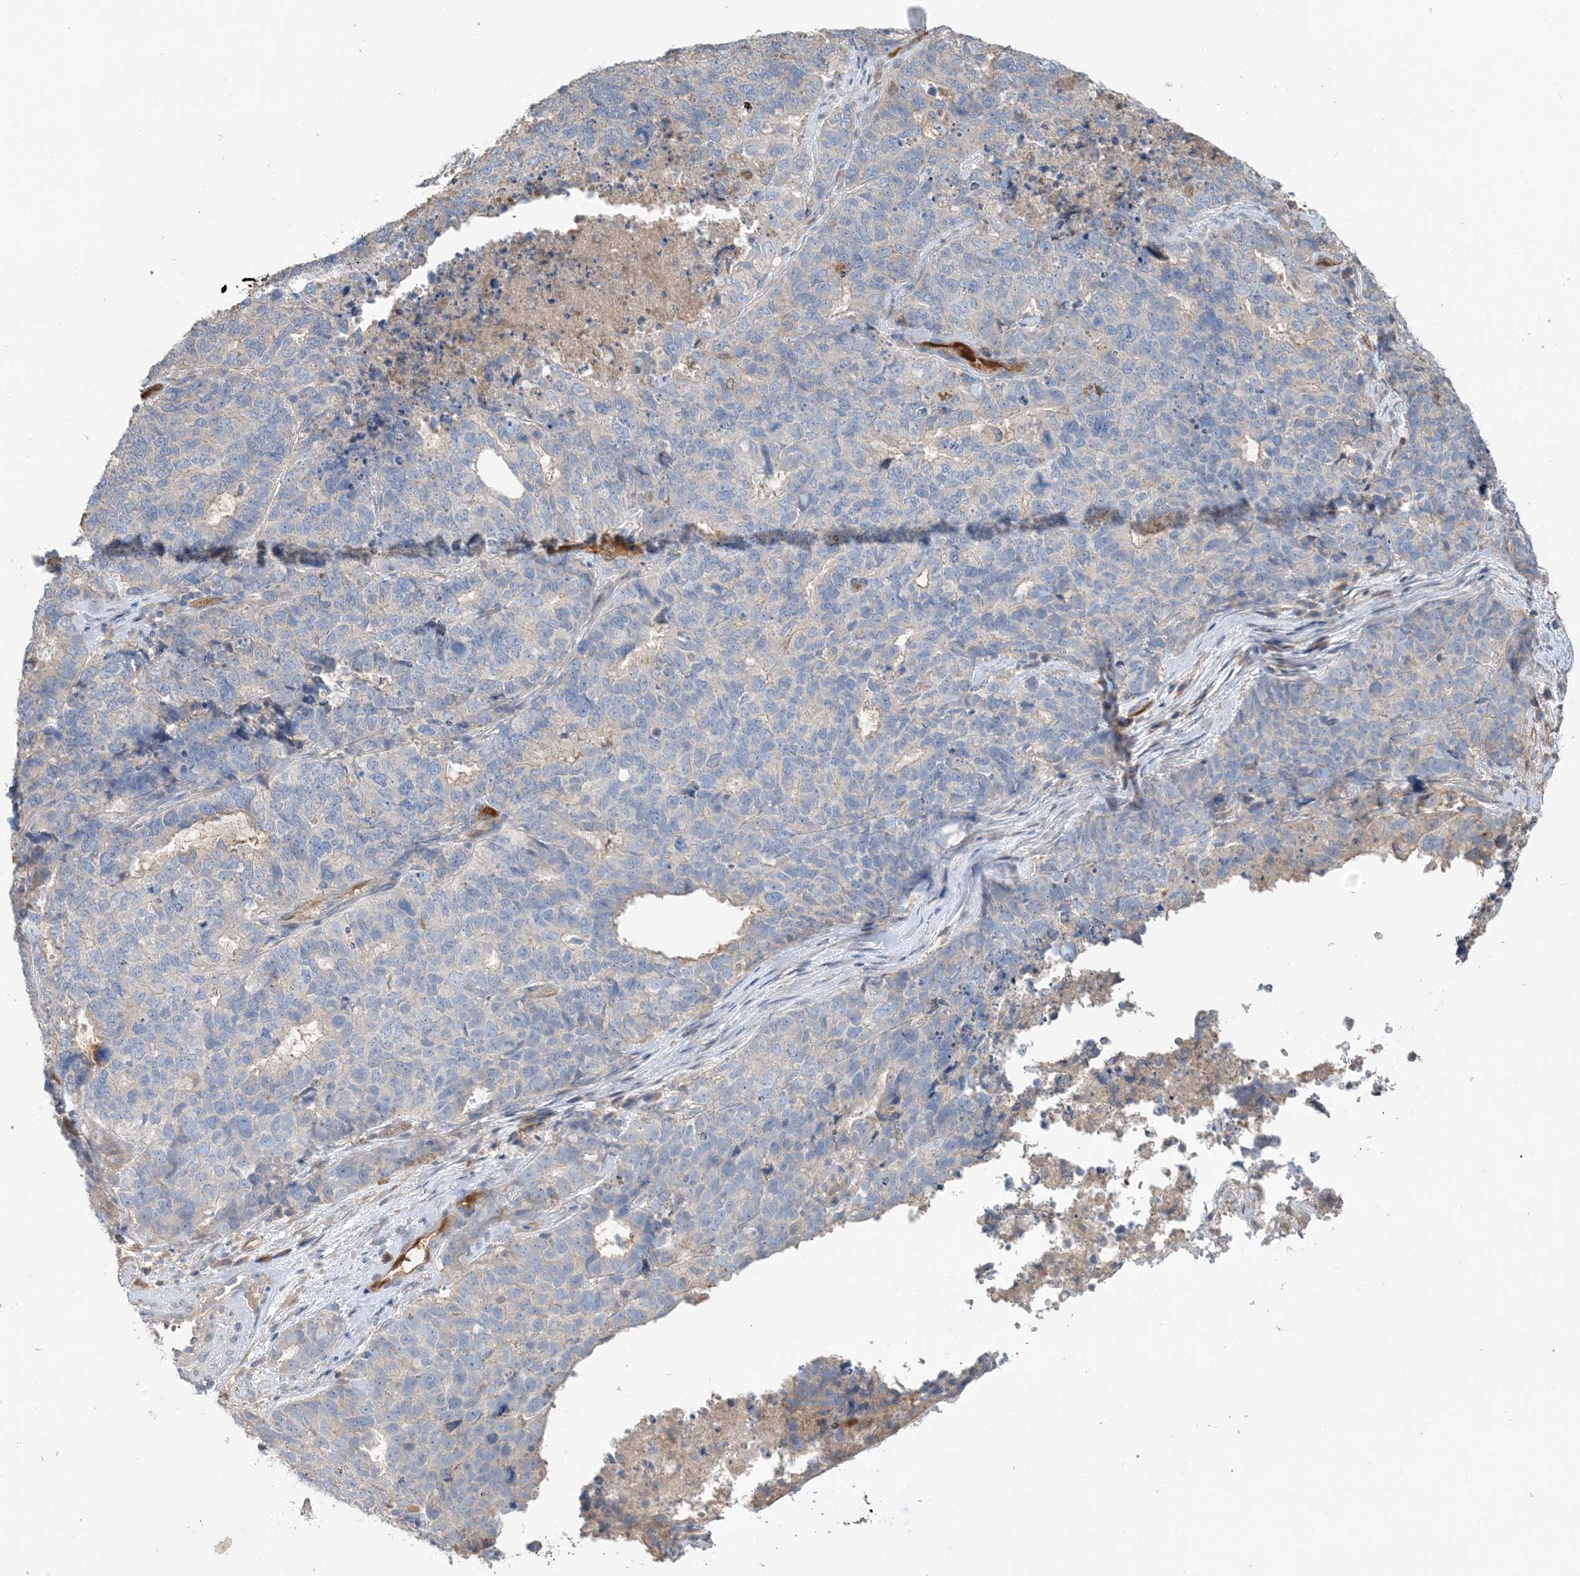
{"staining": {"intensity": "negative", "quantity": "none", "location": "none"}, "tissue": "cervical cancer", "cell_type": "Tumor cells", "image_type": "cancer", "snomed": [{"axis": "morphology", "description": "Squamous cell carcinoma, NOS"}, {"axis": "topography", "description": "Cervix"}], "caption": "Tumor cells are negative for protein expression in human cervical cancer (squamous cell carcinoma).", "gene": "USP53", "patient": {"sex": "female", "age": 63}}